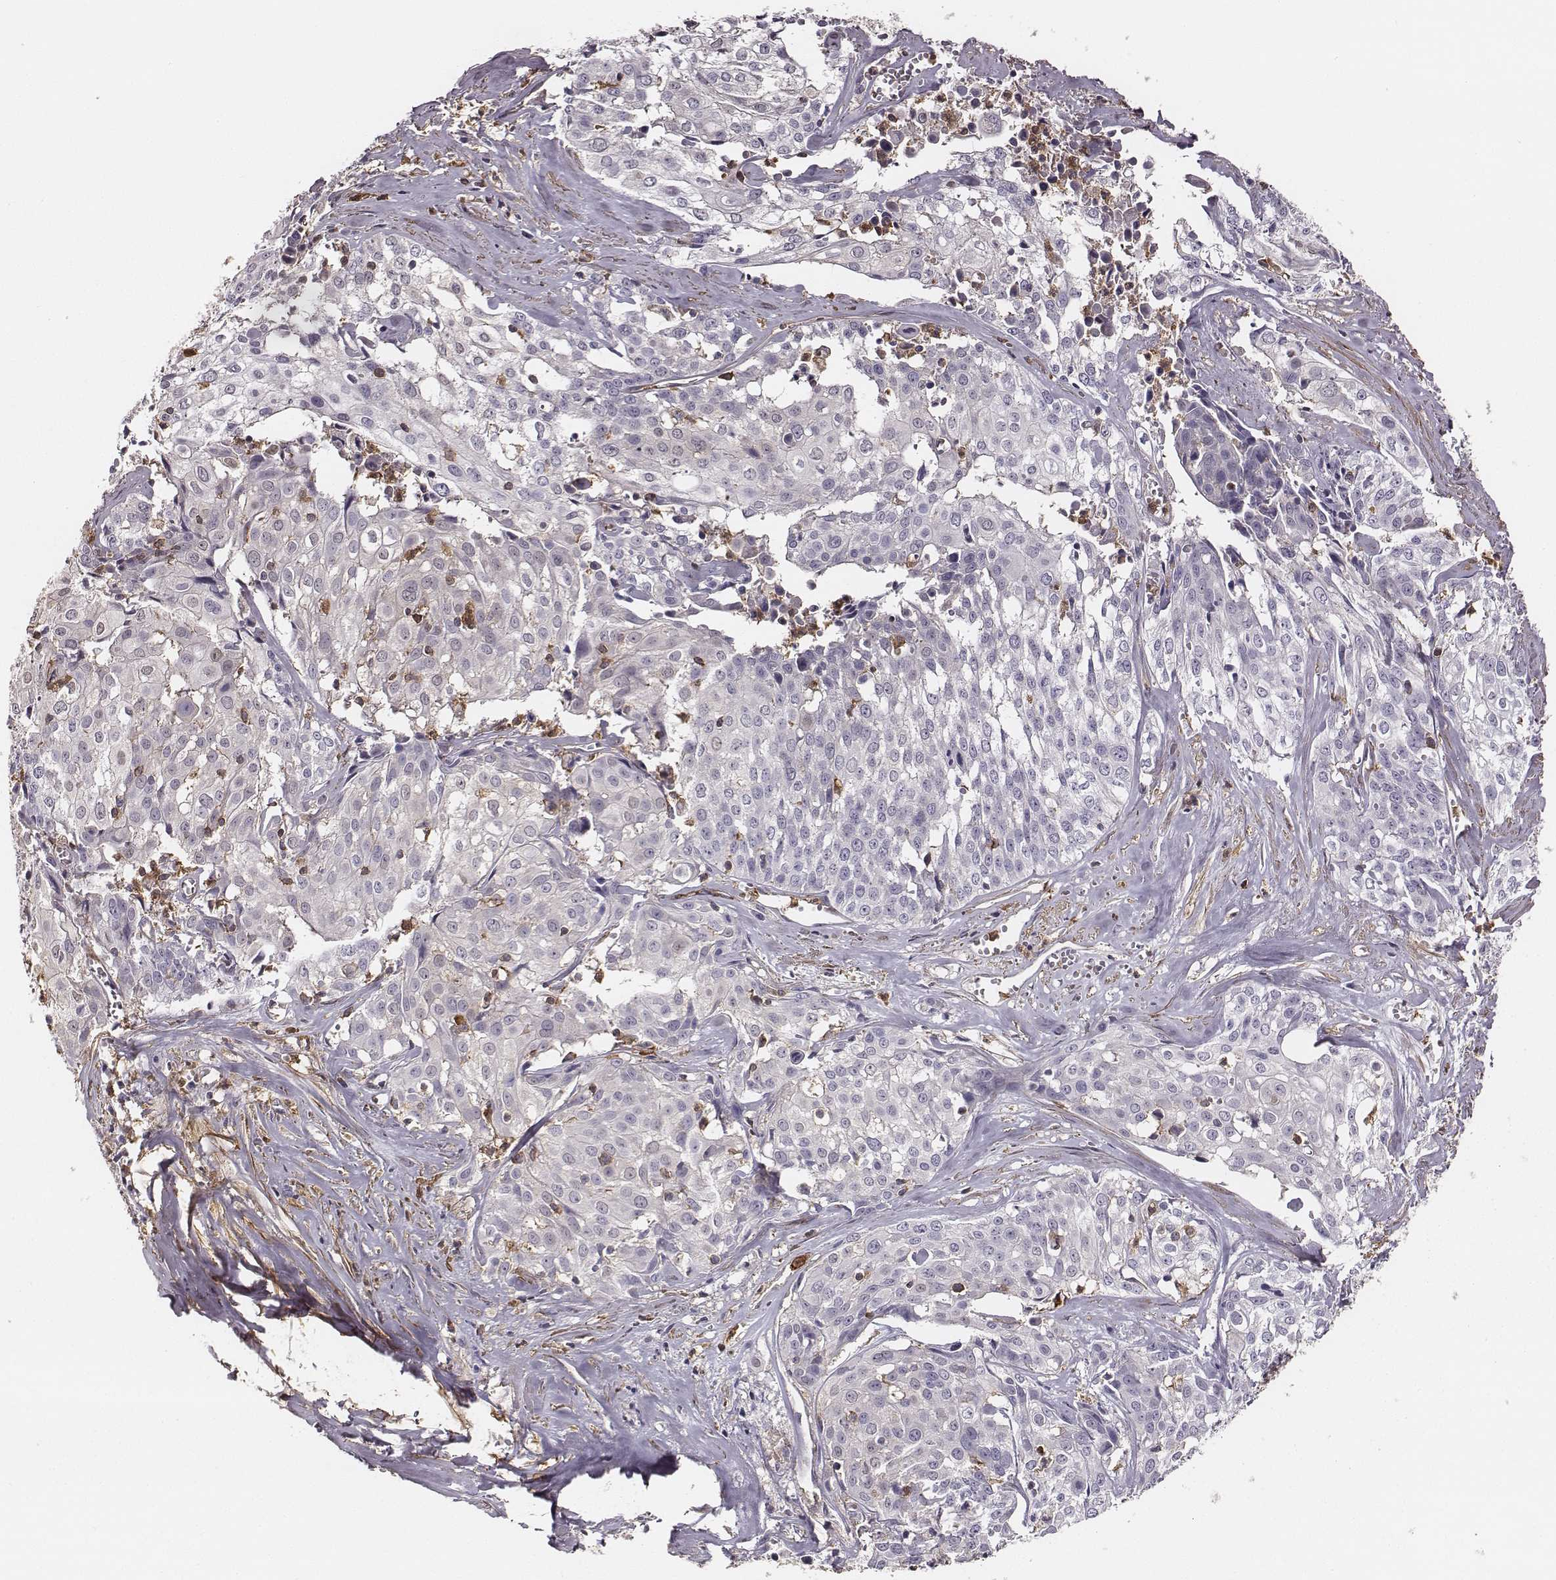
{"staining": {"intensity": "negative", "quantity": "none", "location": "none"}, "tissue": "cervical cancer", "cell_type": "Tumor cells", "image_type": "cancer", "snomed": [{"axis": "morphology", "description": "Squamous cell carcinoma, NOS"}, {"axis": "topography", "description": "Cervix"}], "caption": "Cervical cancer stained for a protein using immunohistochemistry (IHC) demonstrates no expression tumor cells.", "gene": "ZYX", "patient": {"sex": "female", "age": 39}}